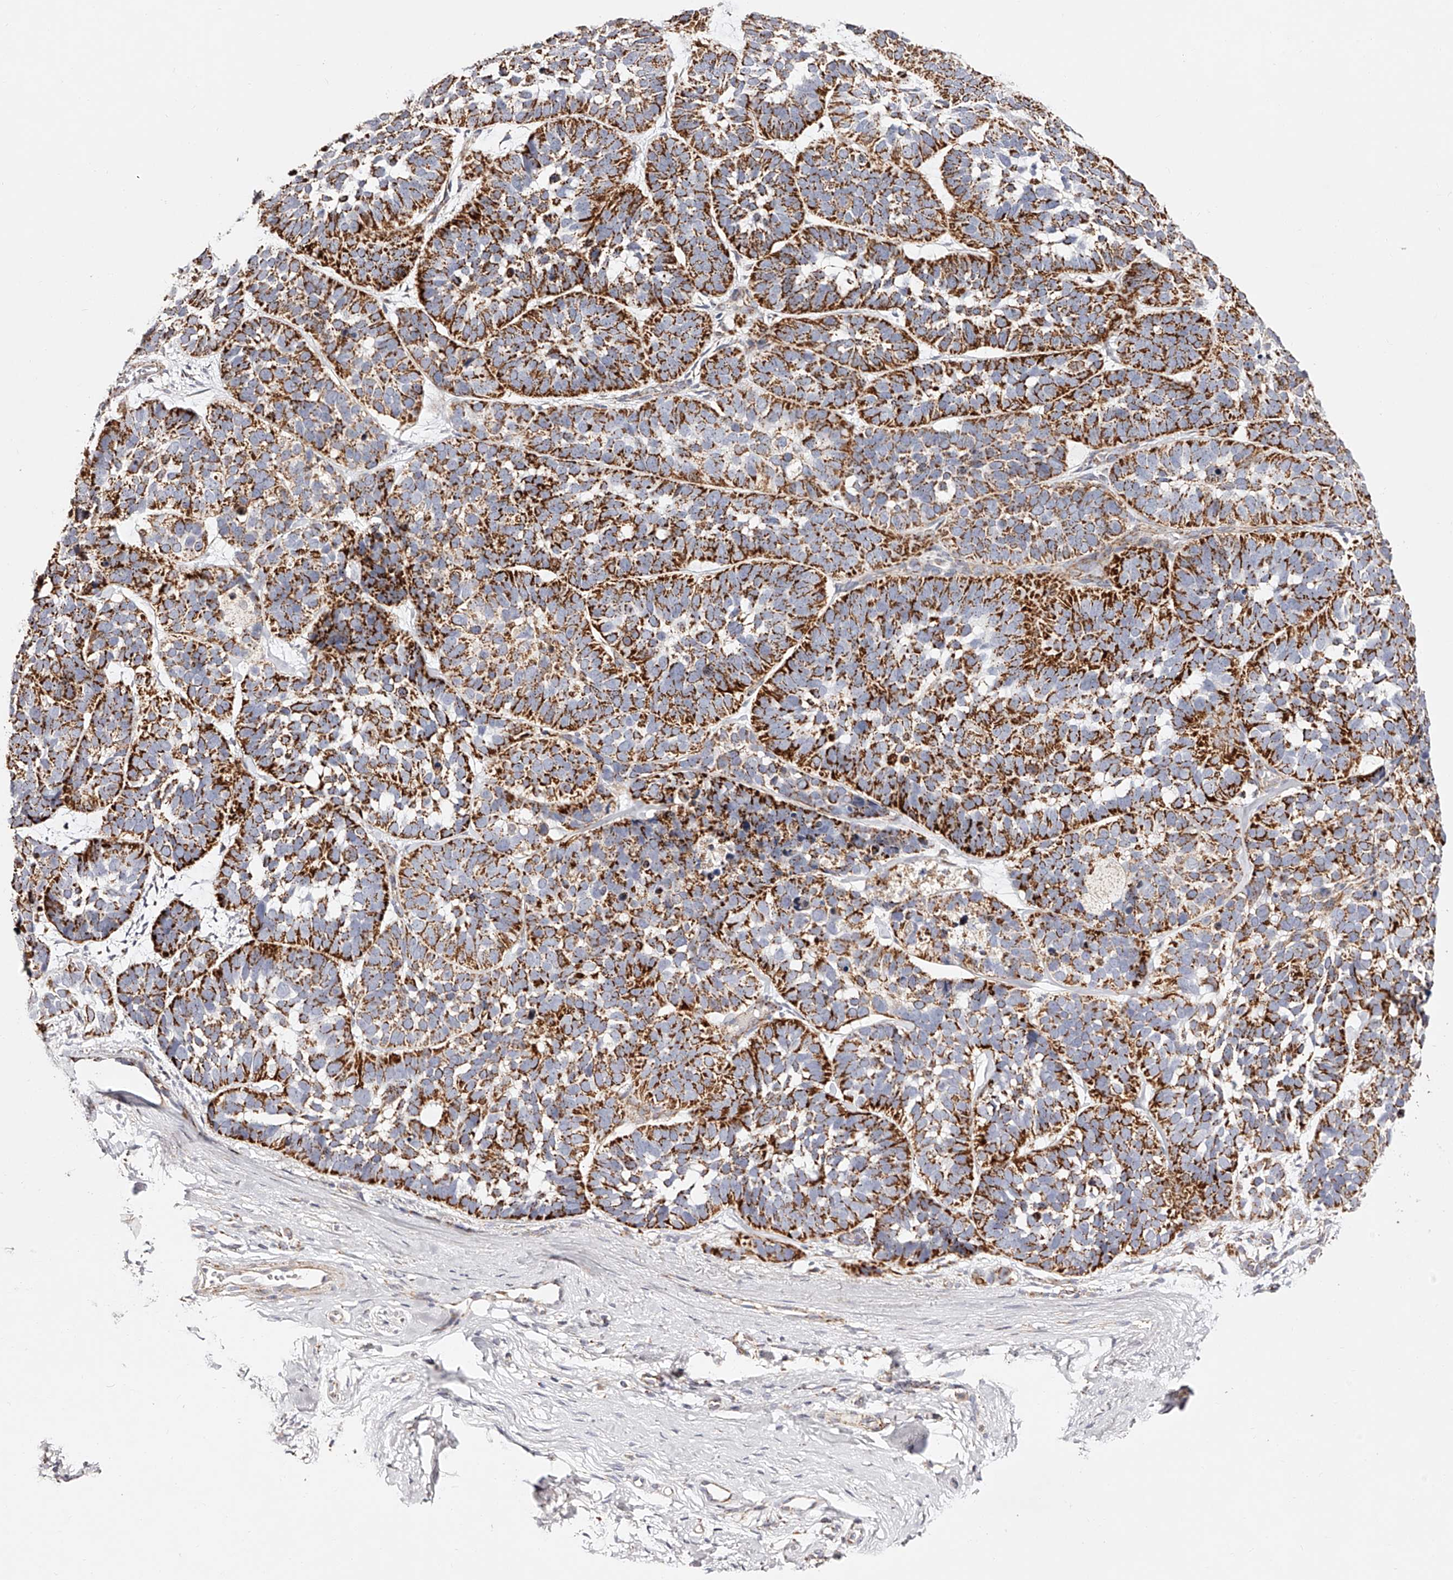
{"staining": {"intensity": "strong", "quantity": ">75%", "location": "cytoplasmic/membranous"}, "tissue": "skin cancer", "cell_type": "Tumor cells", "image_type": "cancer", "snomed": [{"axis": "morphology", "description": "Basal cell carcinoma"}, {"axis": "topography", "description": "Skin"}], "caption": "This is an image of IHC staining of basal cell carcinoma (skin), which shows strong positivity in the cytoplasmic/membranous of tumor cells.", "gene": "NDUFV3", "patient": {"sex": "male", "age": 62}}